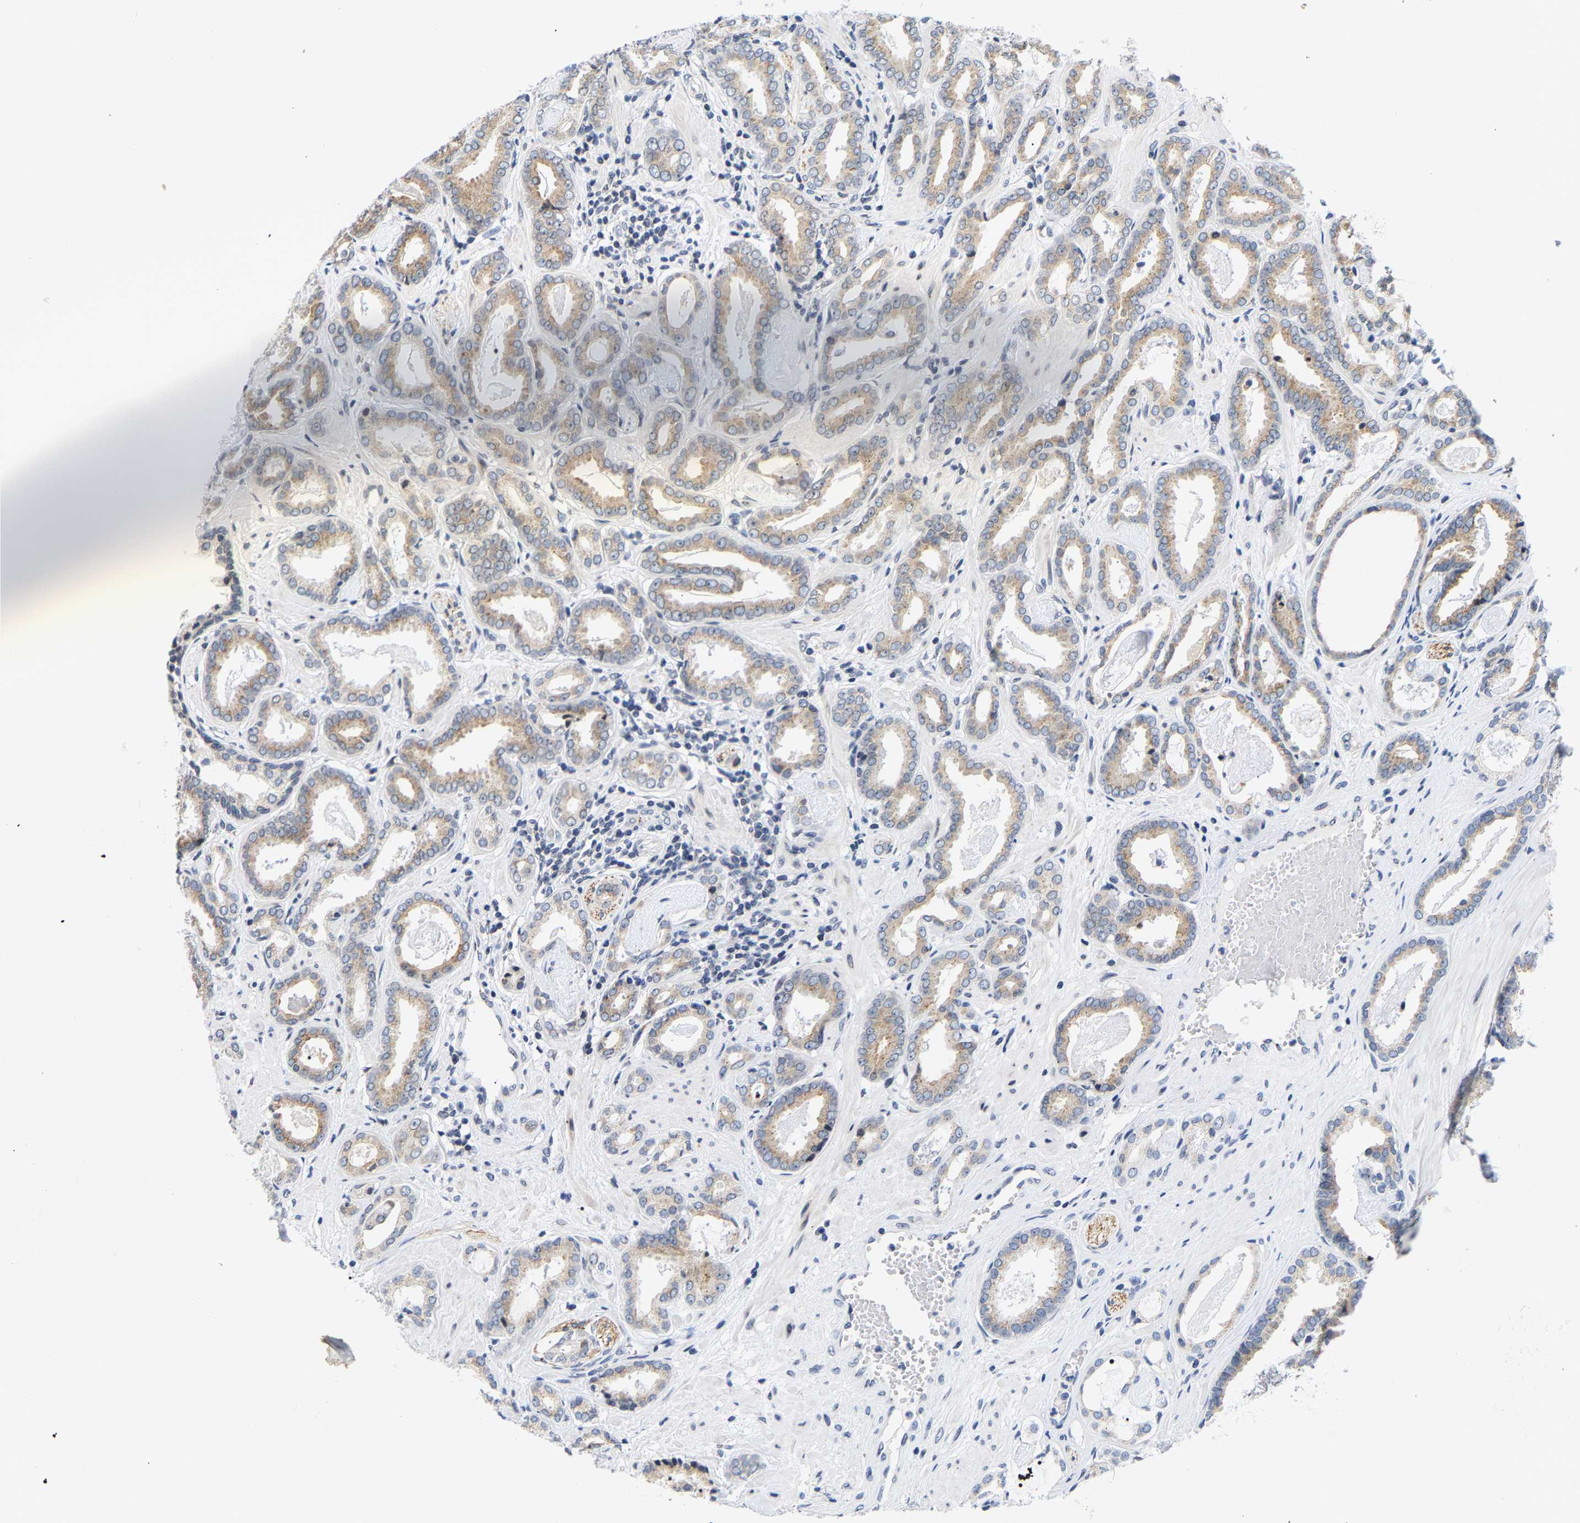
{"staining": {"intensity": "weak", "quantity": "25%-75%", "location": "cytoplasmic/membranous"}, "tissue": "prostate cancer", "cell_type": "Tumor cells", "image_type": "cancer", "snomed": [{"axis": "morphology", "description": "Adenocarcinoma, Low grade"}, {"axis": "topography", "description": "Prostate"}], "caption": "Immunohistochemical staining of human adenocarcinoma (low-grade) (prostate) displays weak cytoplasmic/membranous protein positivity in about 25%-75% of tumor cells.", "gene": "PCNT", "patient": {"sex": "male", "age": 53}}